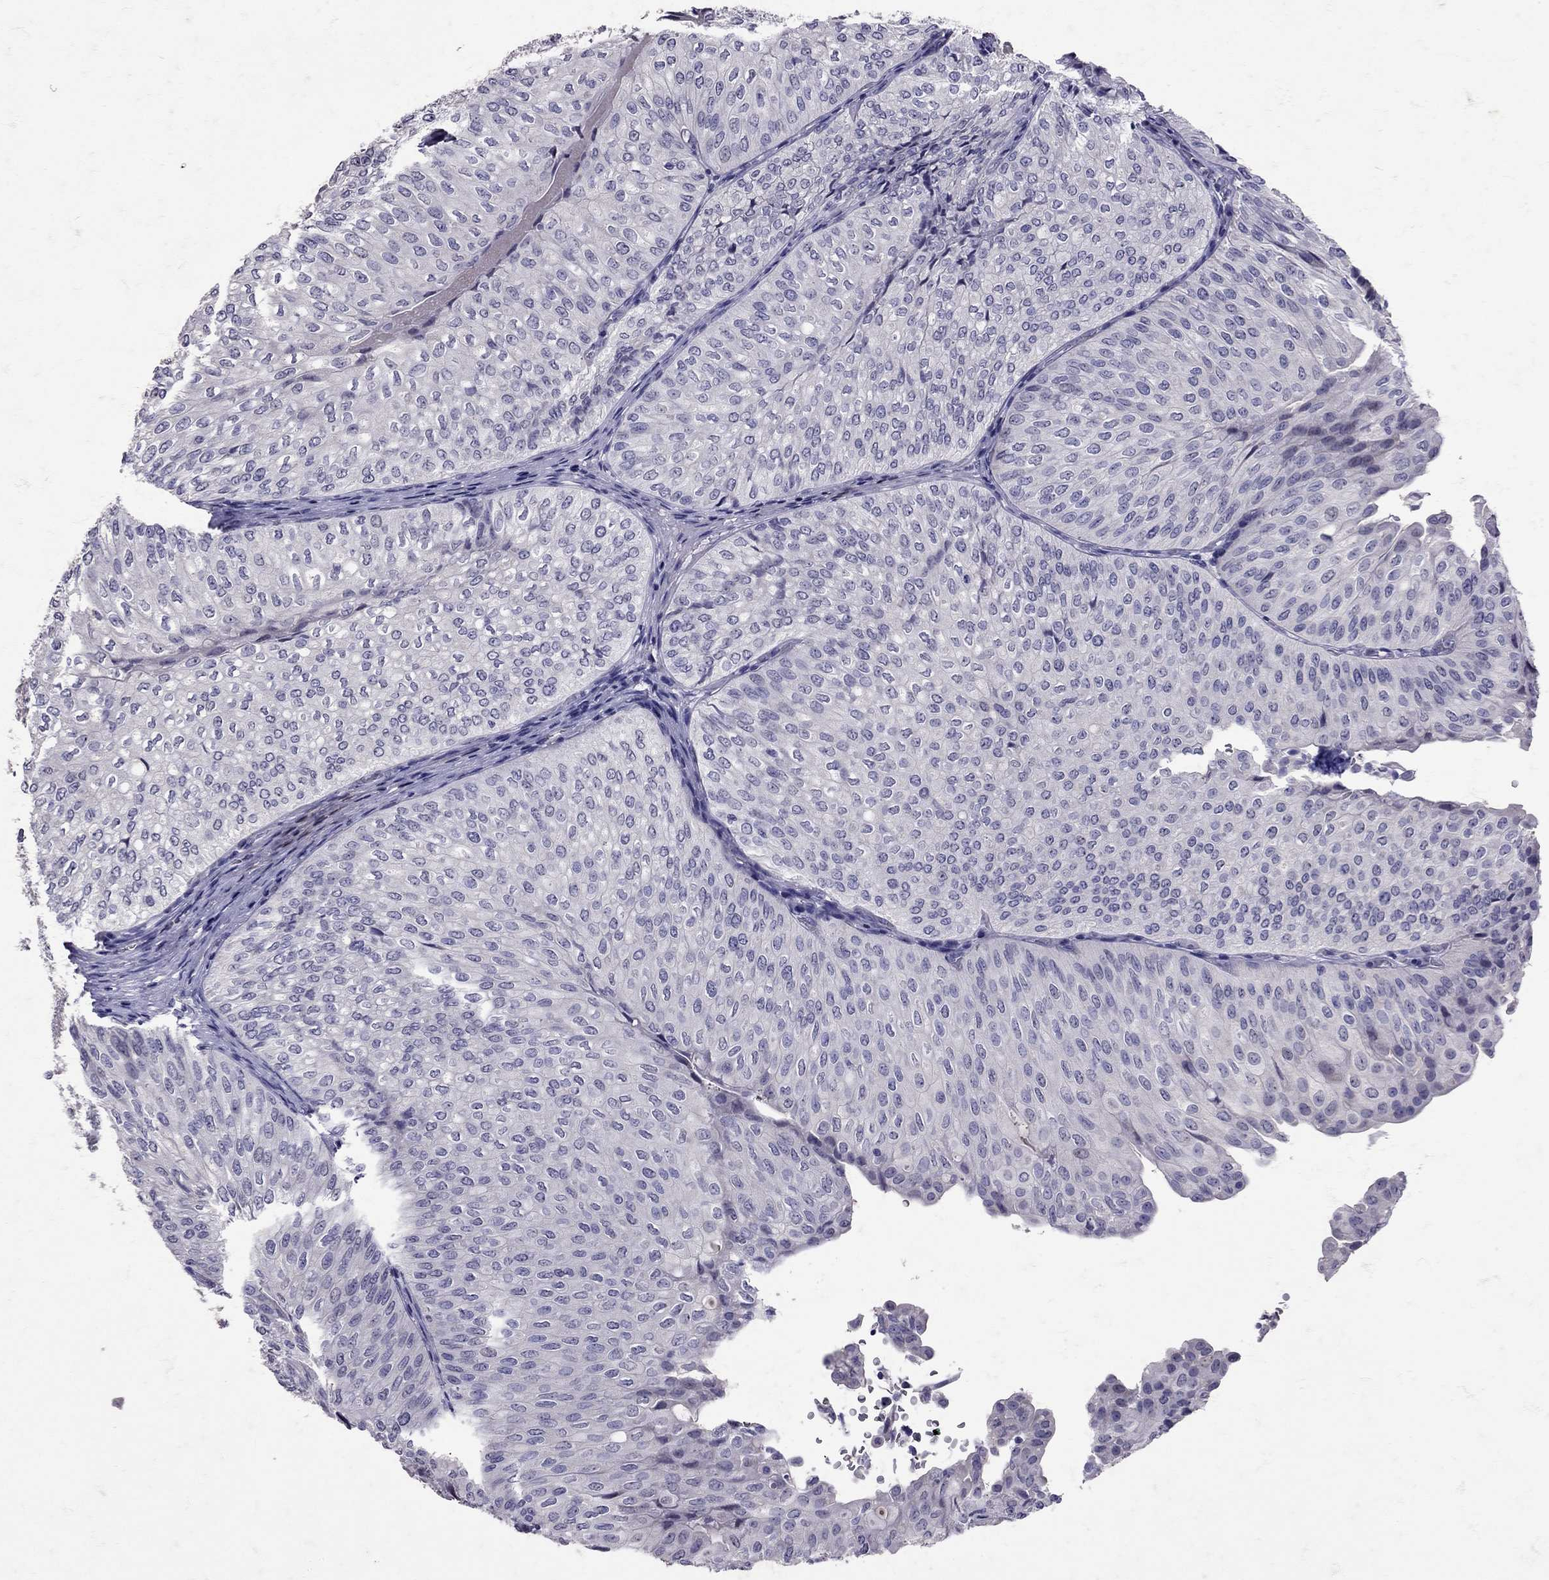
{"staining": {"intensity": "negative", "quantity": "none", "location": "none"}, "tissue": "urothelial cancer", "cell_type": "Tumor cells", "image_type": "cancer", "snomed": [{"axis": "morphology", "description": "Urothelial carcinoma, NOS"}, {"axis": "topography", "description": "Urinary bladder"}], "caption": "Tumor cells show no significant protein positivity in transitional cell carcinoma. (Brightfield microscopy of DAB (3,3'-diaminobenzidine) immunohistochemistry at high magnification).", "gene": "SST", "patient": {"sex": "male", "age": 62}}